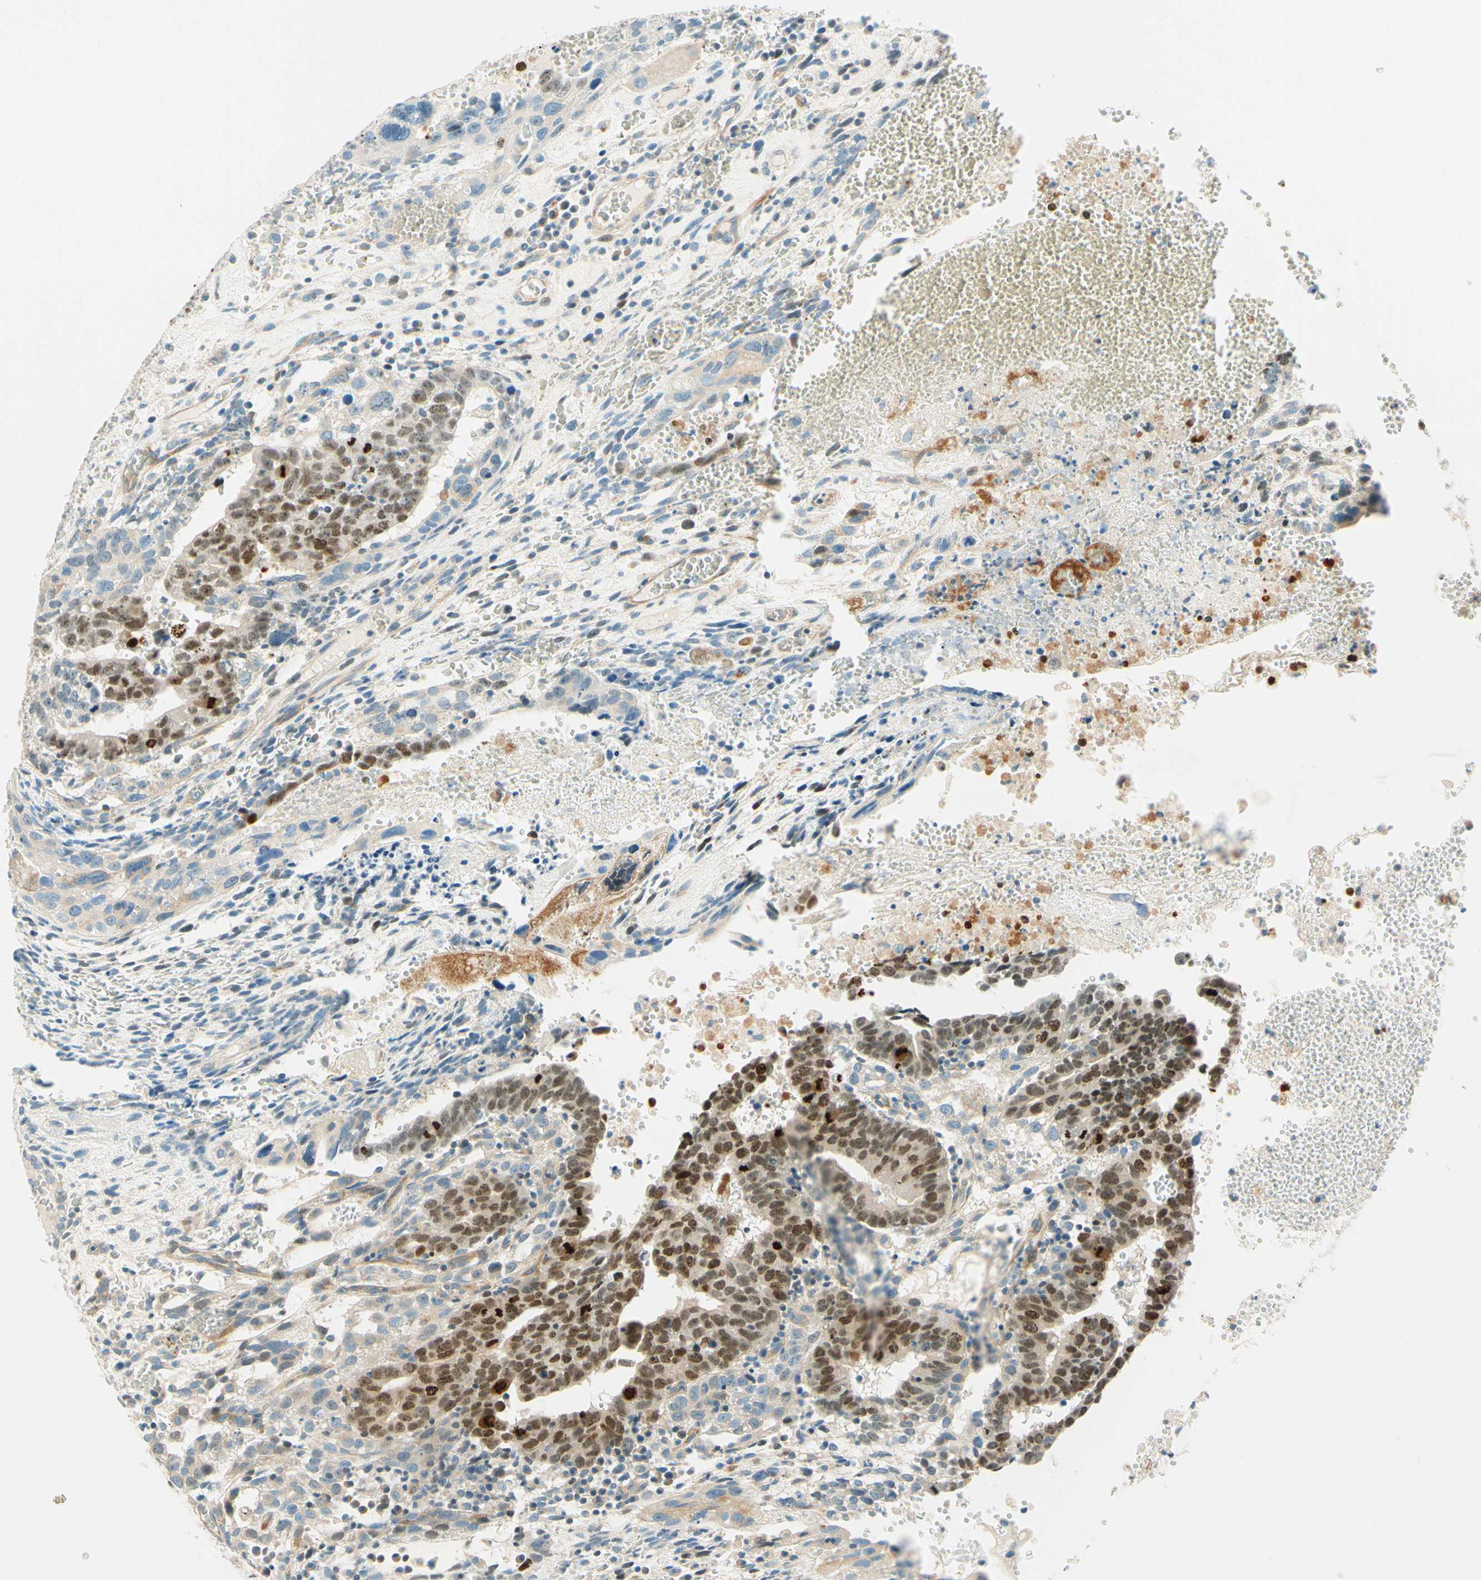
{"staining": {"intensity": "moderate", "quantity": ">75%", "location": "cytoplasmic/membranous,nuclear"}, "tissue": "testis cancer", "cell_type": "Tumor cells", "image_type": "cancer", "snomed": [{"axis": "morphology", "description": "Seminoma, NOS"}, {"axis": "morphology", "description": "Carcinoma, Embryonal, NOS"}, {"axis": "topography", "description": "Testis"}], "caption": "Immunohistochemical staining of testis embryonal carcinoma displays medium levels of moderate cytoplasmic/membranous and nuclear protein staining in about >75% of tumor cells.", "gene": "TAOK2", "patient": {"sex": "male", "age": 52}}